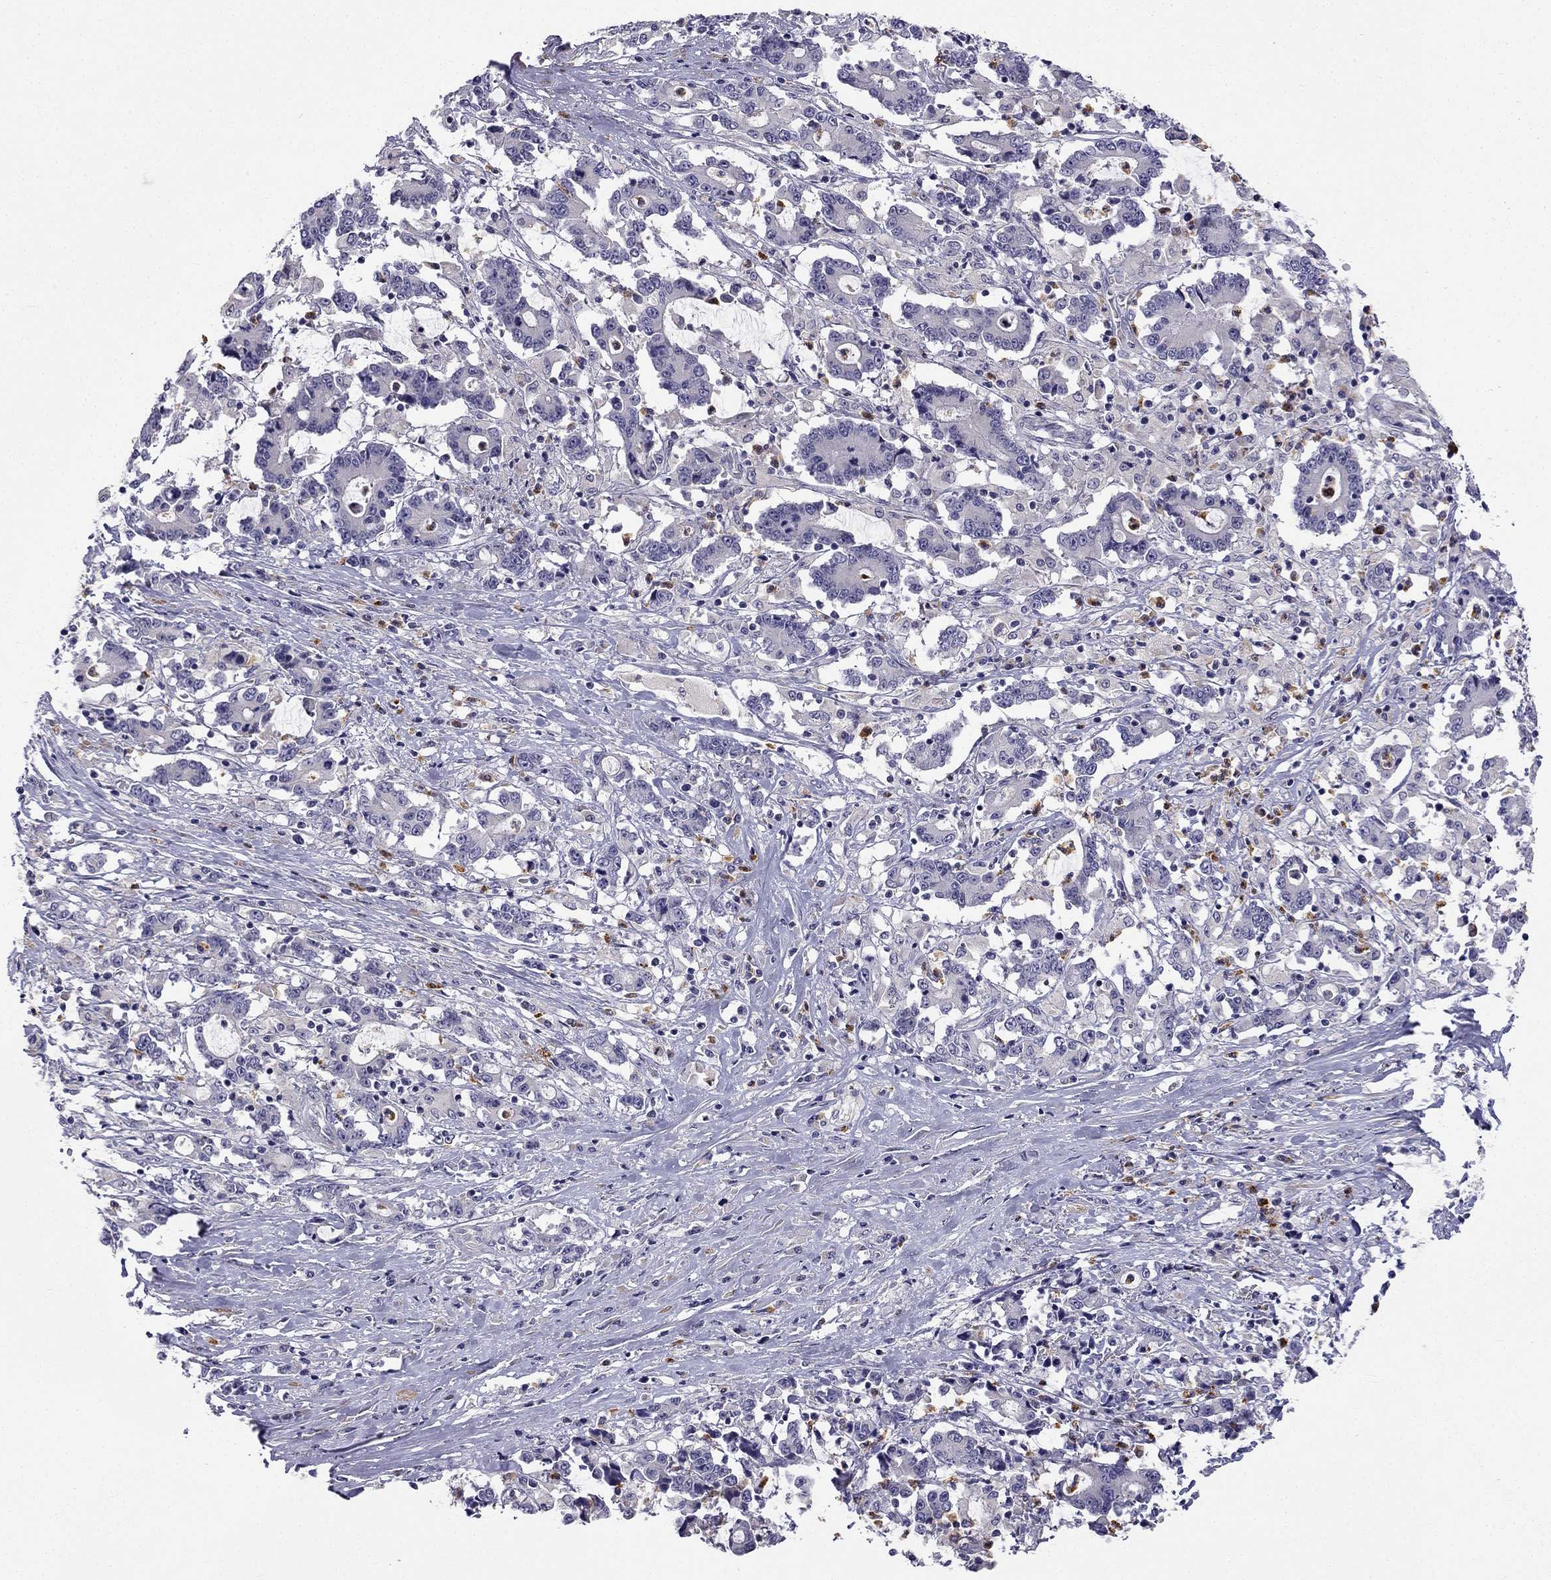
{"staining": {"intensity": "negative", "quantity": "none", "location": "none"}, "tissue": "stomach cancer", "cell_type": "Tumor cells", "image_type": "cancer", "snomed": [{"axis": "morphology", "description": "Adenocarcinoma, NOS"}, {"axis": "topography", "description": "Stomach, upper"}], "caption": "Adenocarcinoma (stomach) stained for a protein using immunohistochemistry shows no positivity tumor cells.", "gene": "C16orf89", "patient": {"sex": "male", "age": 68}}